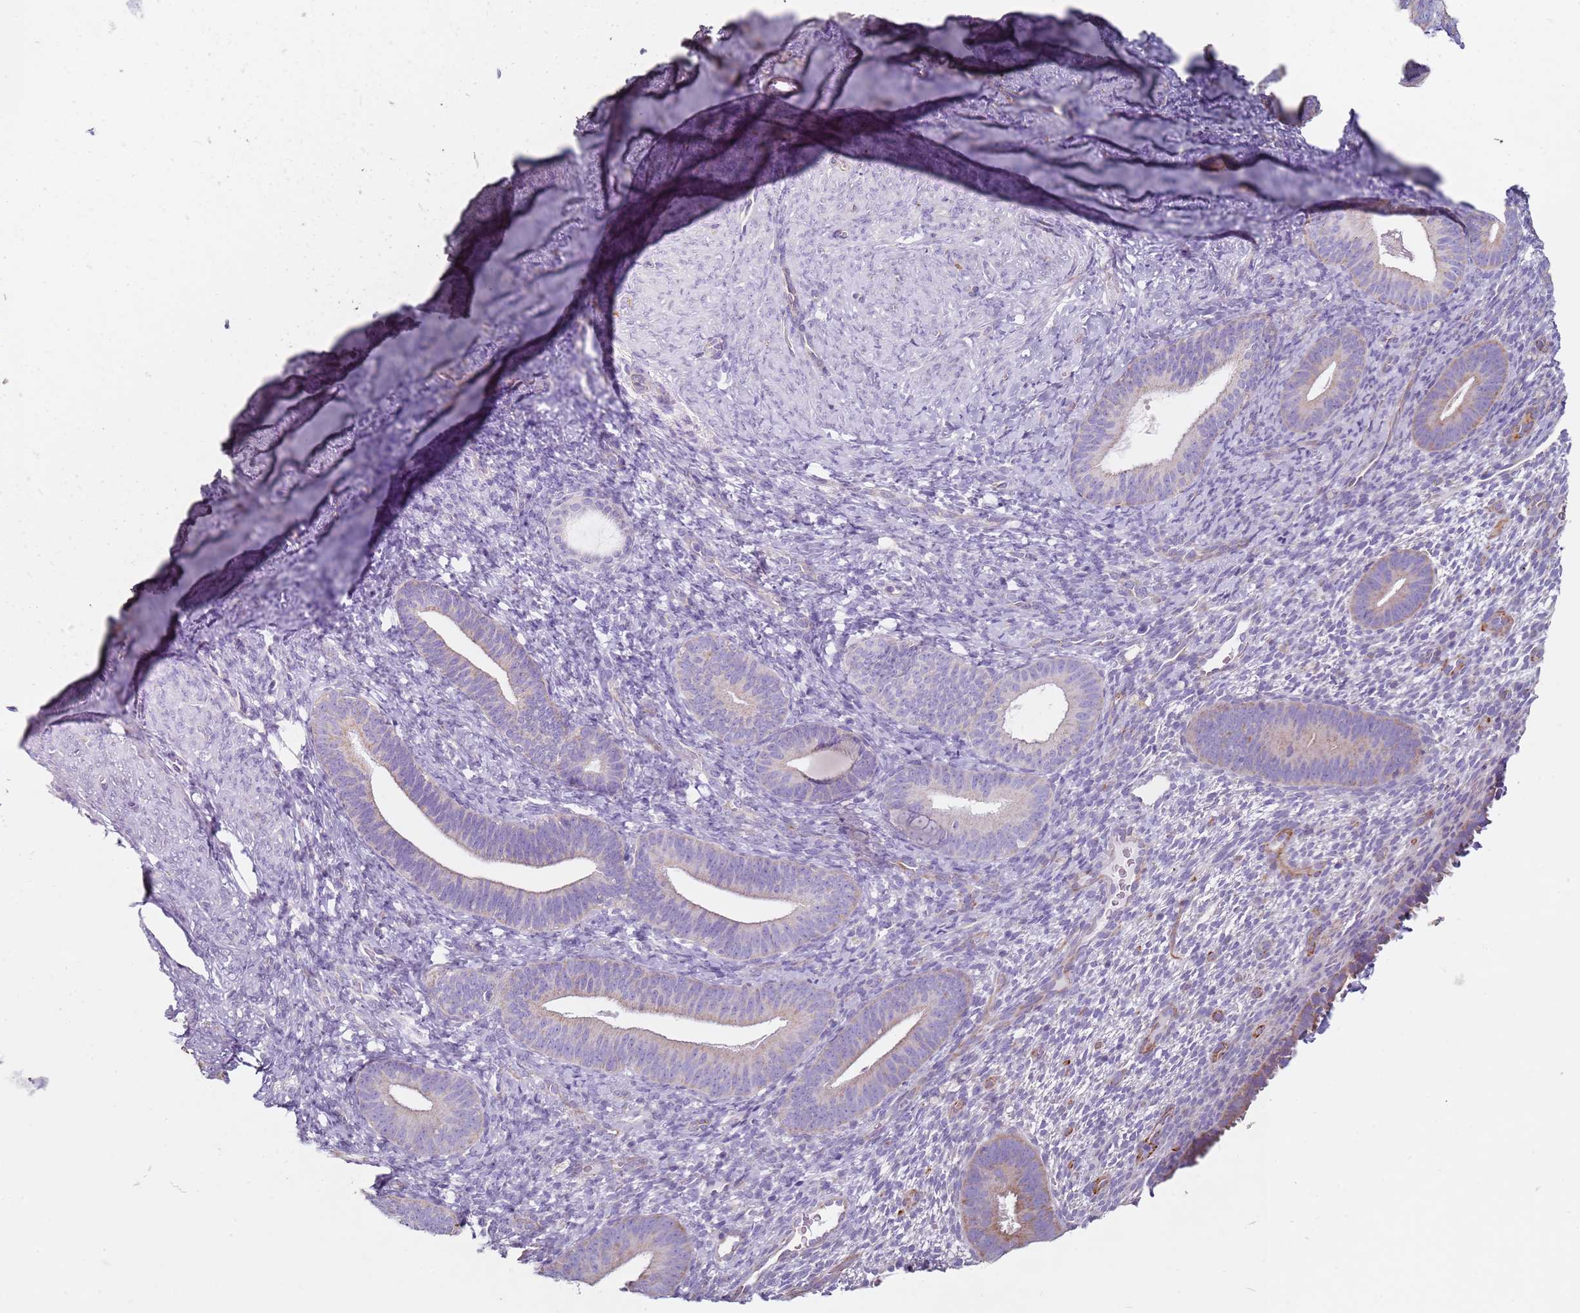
{"staining": {"intensity": "negative", "quantity": "none", "location": "none"}, "tissue": "endometrium", "cell_type": "Cells in endometrial stroma", "image_type": "normal", "snomed": [{"axis": "morphology", "description": "Normal tissue, NOS"}, {"axis": "topography", "description": "Endometrium"}], "caption": "DAB immunohistochemical staining of unremarkable human endometrium reveals no significant staining in cells in endometrial stroma. Brightfield microscopy of IHC stained with DAB (3,3'-diaminobenzidine) (brown) and hematoxylin (blue), captured at high magnification.", "gene": "ALS2", "patient": {"sex": "female", "age": 65}}